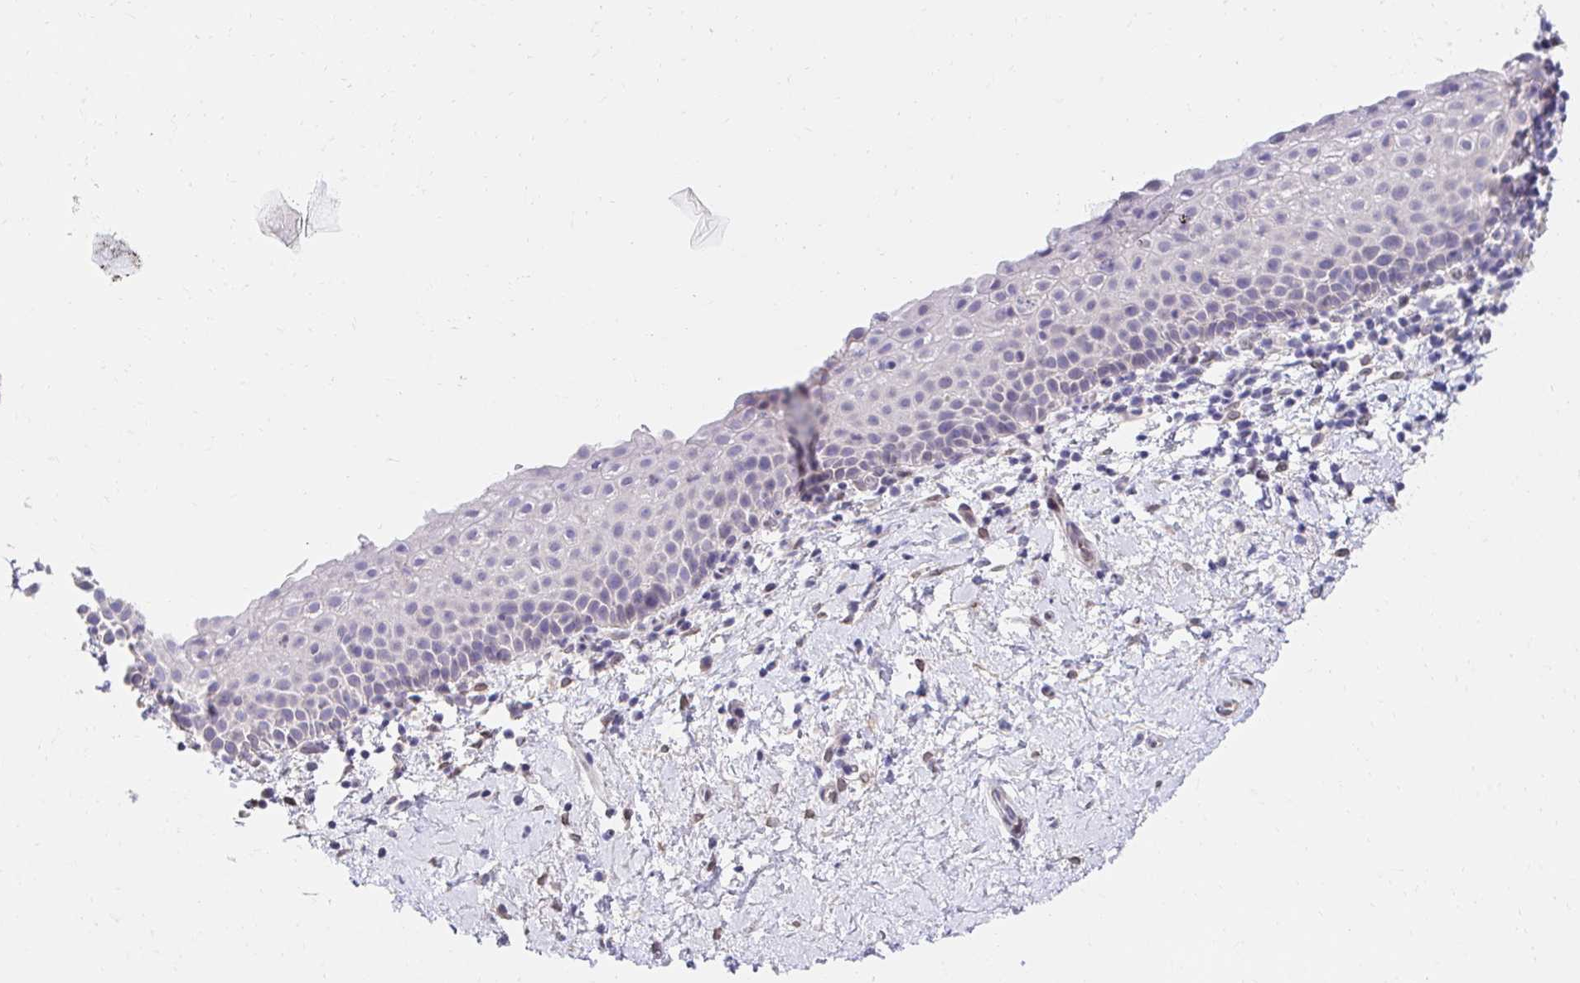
{"staining": {"intensity": "negative", "quantity": "none", "location": "none"}, "tissue": "vagina", "cell_type": "Squamous epithelial cells", "image_type": "normal", "snomed": [{"axis": "morphology", "description": "Normal tissue, NOS"}, {"axis": "topography", "description": "Vagina"}], "caption": "High magnification brightfield microscopy of benign vagina stained with DAB (brown) and counterstained with hematoxylin (blue): squamous epithelial cells show no significant staining. (DAB IHC with hematoxylin counter stain).", "gene": "AKAP14", "patient": {"sex": "female", "age": 61}}